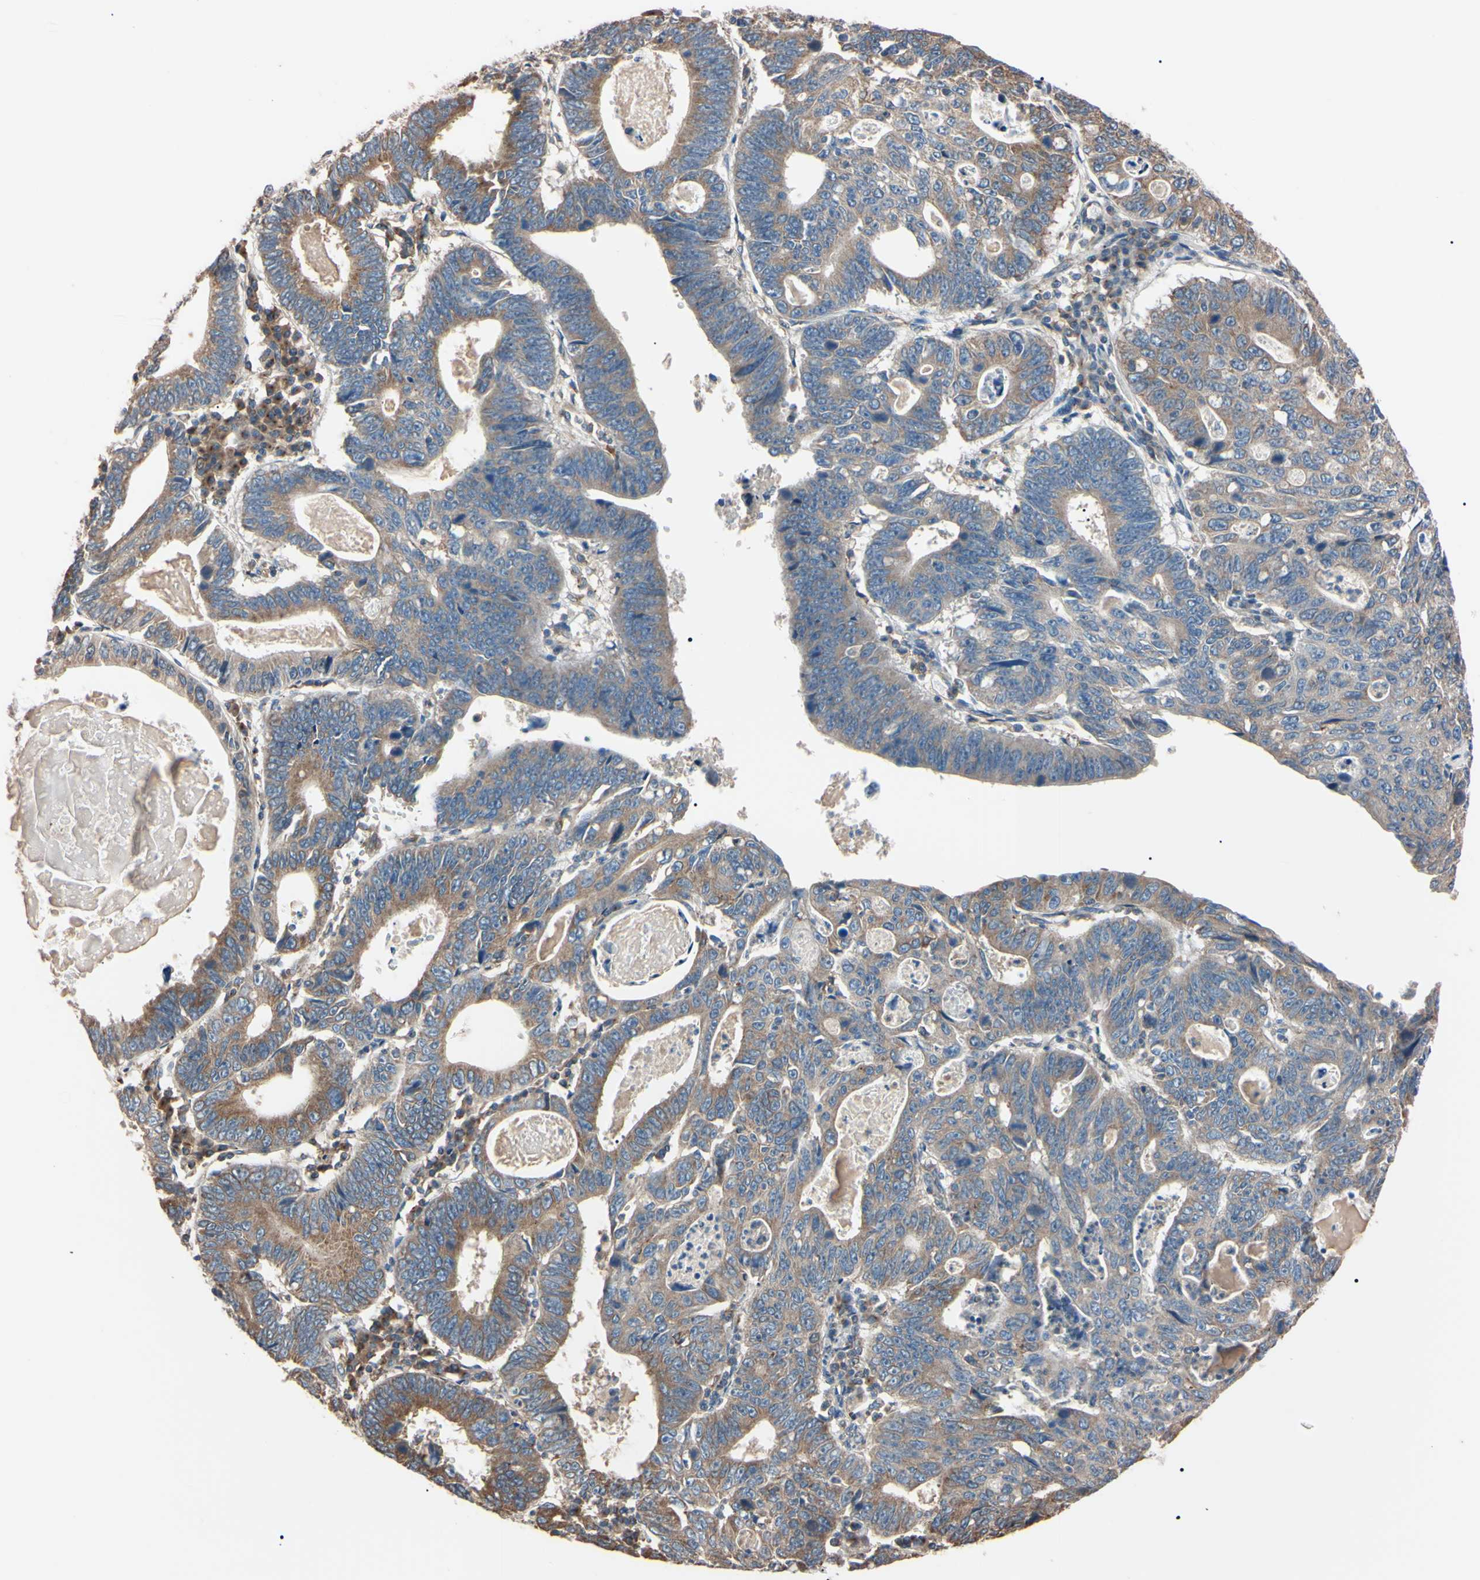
{"staining": {"intensity": "moderate", "quantity": "25%-75%", "location": "cytoplasmic/membranous"}, "tissue": "stomach cancer", "cell_type": "Tumor cells", "image_type": "cancer", "snomed": [{"axis": "morphology", "description": "Adenocarcinoma, NOS"}, {"axis": "topography", "description": "Stomach"}], "caption": "IHC staining of adenocarcinoma (stomach), which reveals medium levels of moderate cytoplasmic/membranous expression in approximately 25%-75% of tumor cells indicating moderate cytoplasmic/membranous protein staining. The staining was performed using DAB (3,3'-diaminobenzidine) (brown) for protein detection and nuclei were counterstained in hematoxylin (blue).", "gene": "PRKACA", "patient": {"sex": "male", "age": 59}}